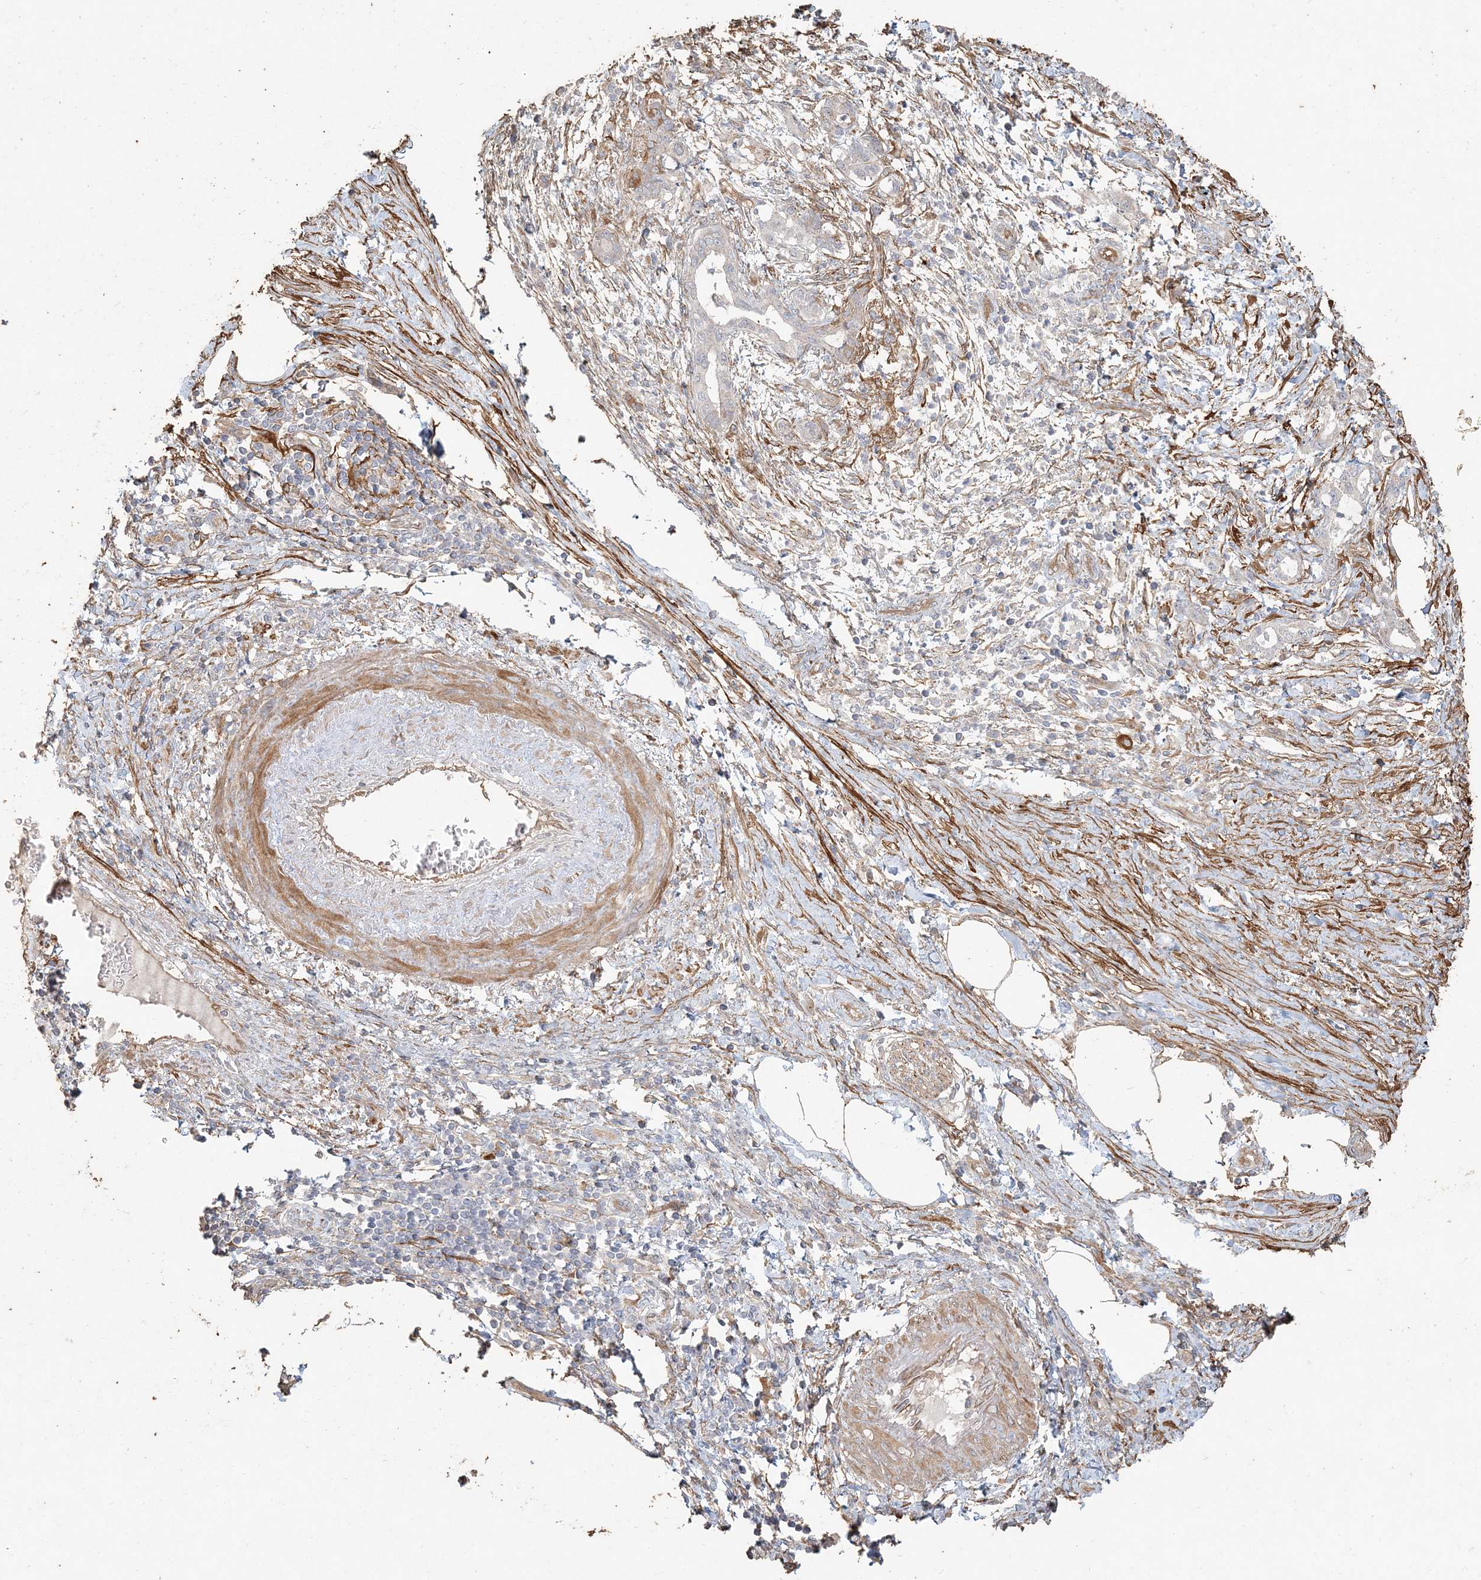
{"staining": {"intensity": "negative", "quantity": "none", "location": "none"}, "tissue": "pancreatic cancer", "cell_type": "Tumor cells", "image_type": "cancer", "snomed": [{"axis": "morphology", "description": "Adenocarcinoma, NOS"}, {"axis": "topography", "description": "Pancreas"}], "caption": "Tumor cells show no significant positivity in pancreatic adenocarcinoma.", "gene": "RNF145", "patient": {"sex": "female", "age": 55}}